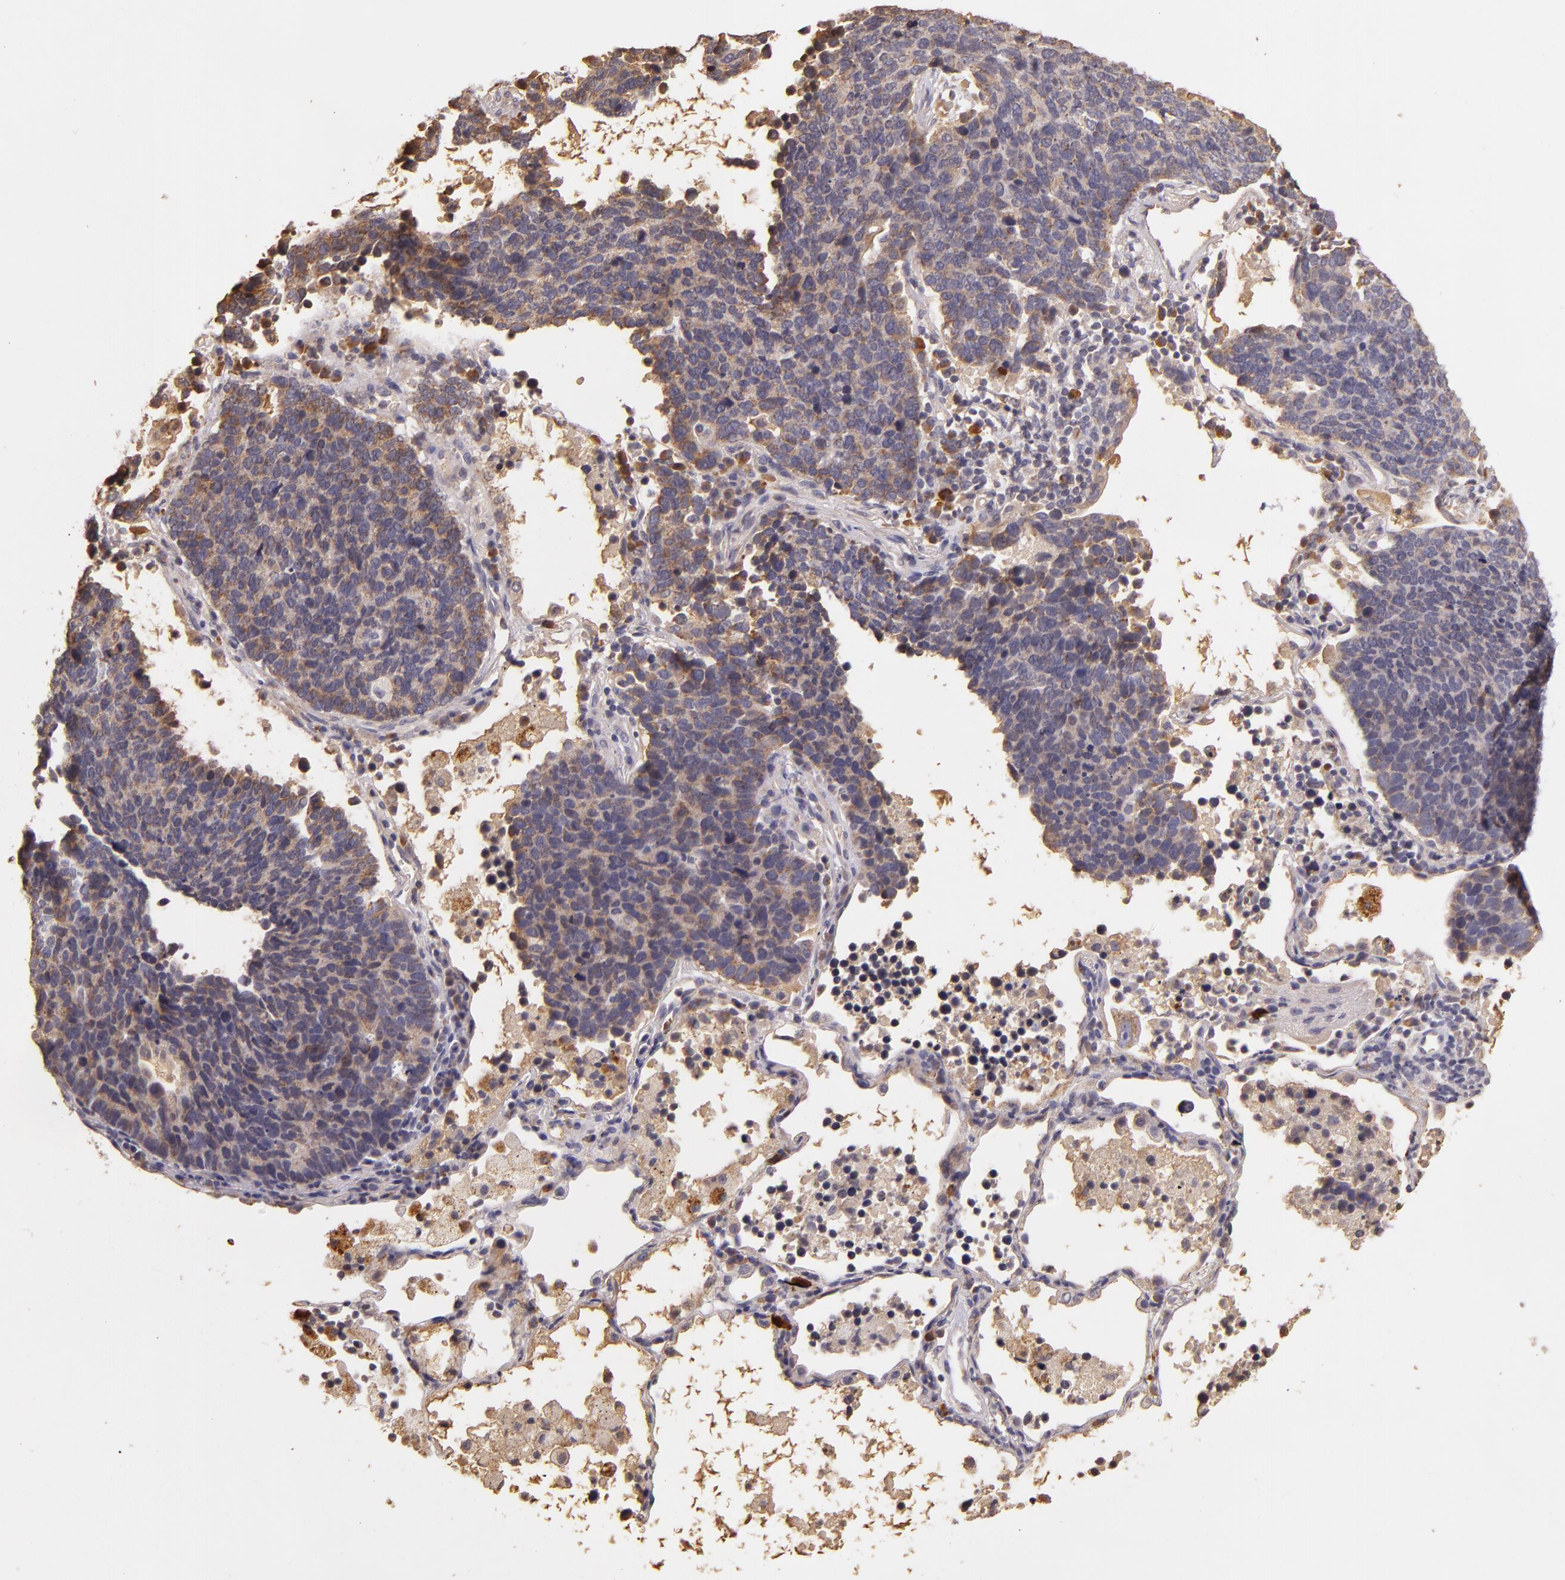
{"staining": {"intensity": "weak", "quantity": "25%-75%", "location": "cytoplasmic/membranous"}, "tissue": "lung cancer", "cell_type": "Tumor cells", "image_type": "cancer", "snomed": [{"axis": "morphology", "description": "Neoplasm, malignant, NOS"}, {"axis": "topography", "description": "Lung"}], "caption": "Immunohistochemistry (DAB (3,3'-diaminobenzidine)) staining of human lung cancer displays weak cytoplasmic/membranous protein expression in approximately 25%-75% of tumor cells.", "gene": "ABL1", "patient": {"sex": "female", "age": 75}}